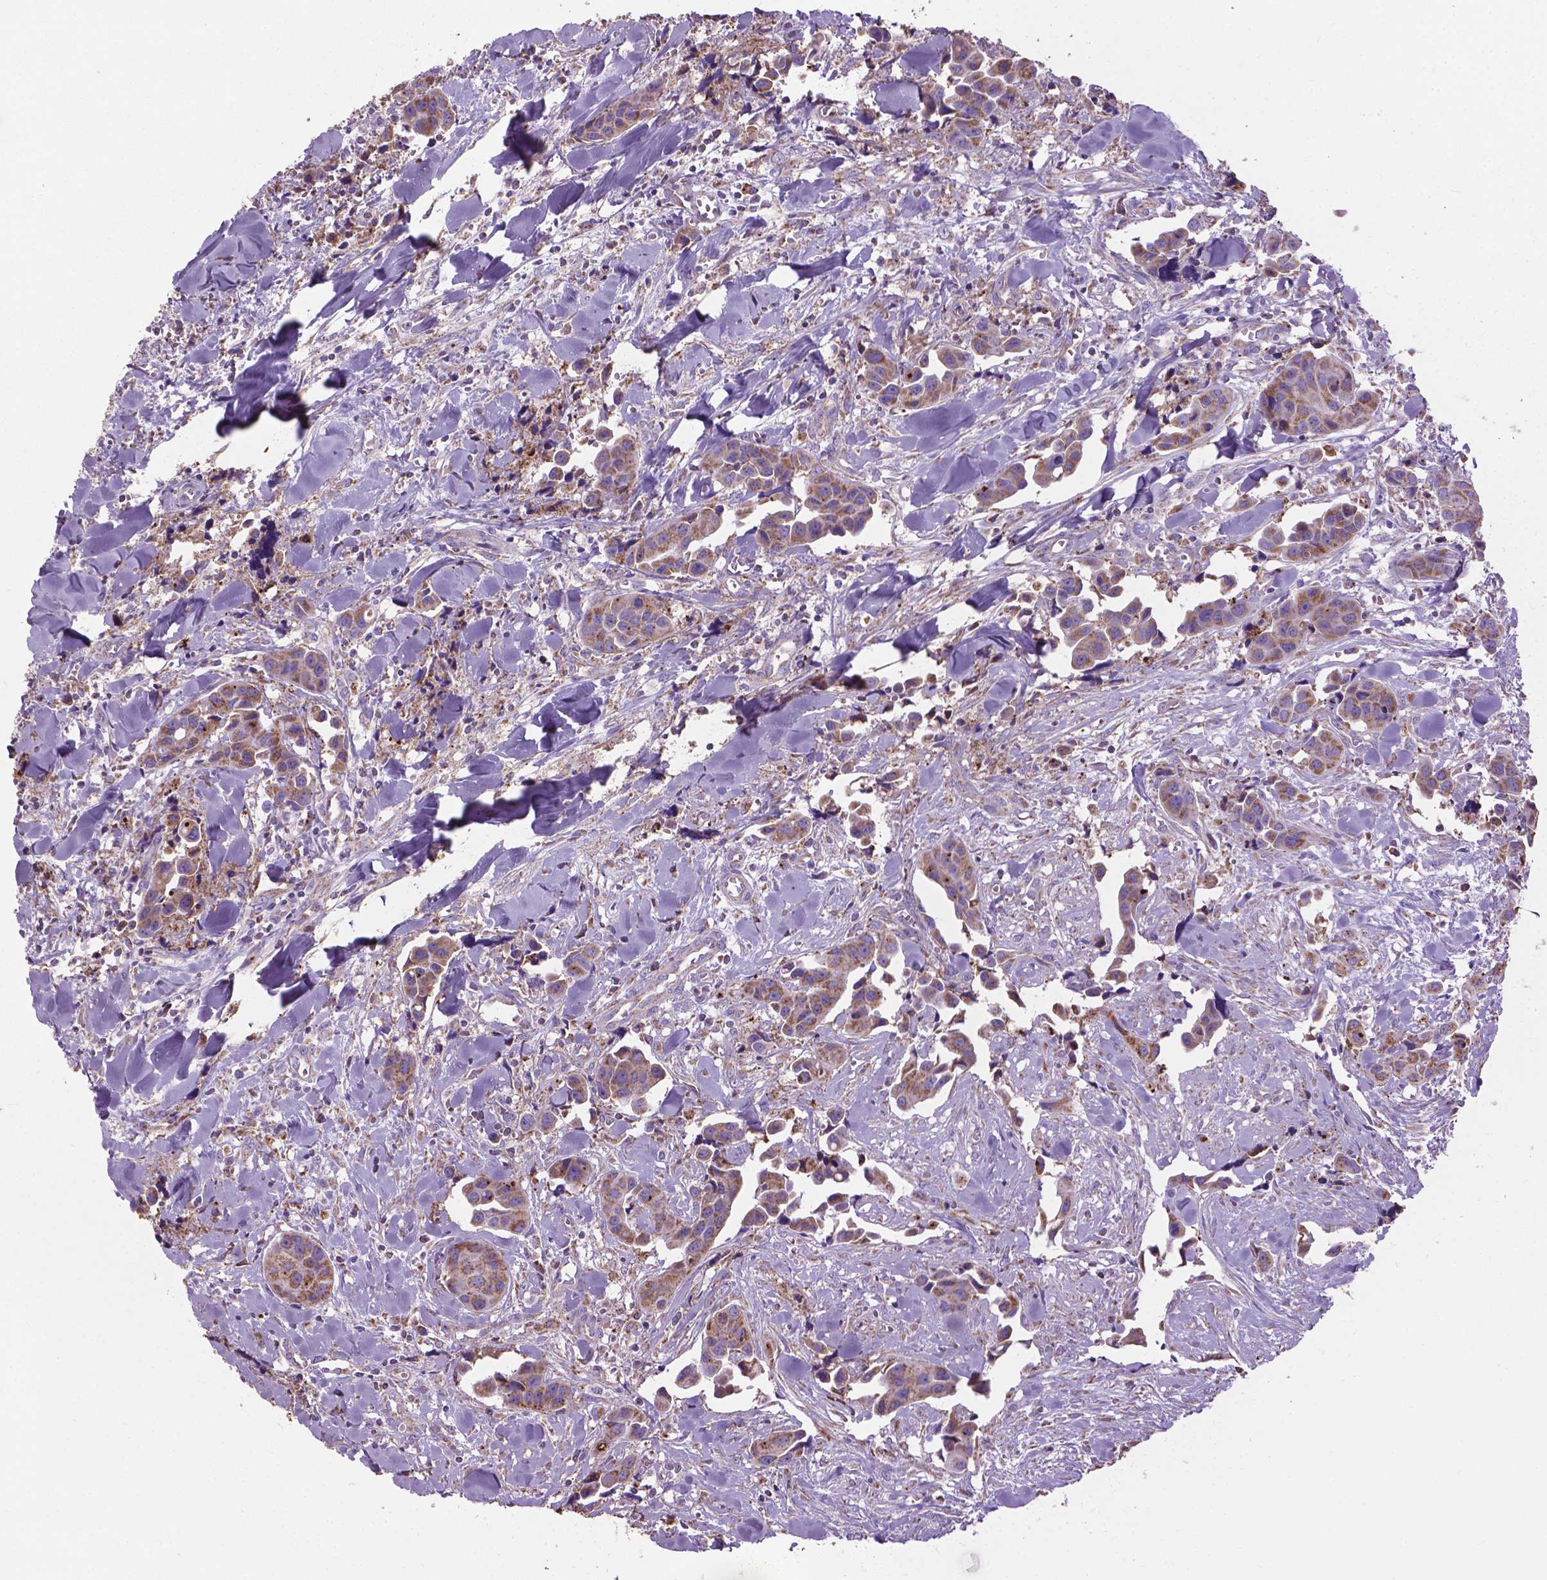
{"staining": {"intensity": "moderate", "quantity": ">75%", "location": "cytoplasmic/membranous"}, "tissue": "head and neck cancer", "cell_type": "Tumor cells", "image_type": "cancer", "snomed": [{"axis": "morphology", "description": "Adenocarcinoma, NOS"}, {"axis": "topography", "description": "Head-Neck"}], "caption": "A micrograph showing moderate cytoplasmic/membranous staining in about >75% of tumor cells in head and neck cancer, as visualized by brown immunohistochemical staining.", "gene": "VDAC1", "patient": {"sex": "male", "age": 76}}